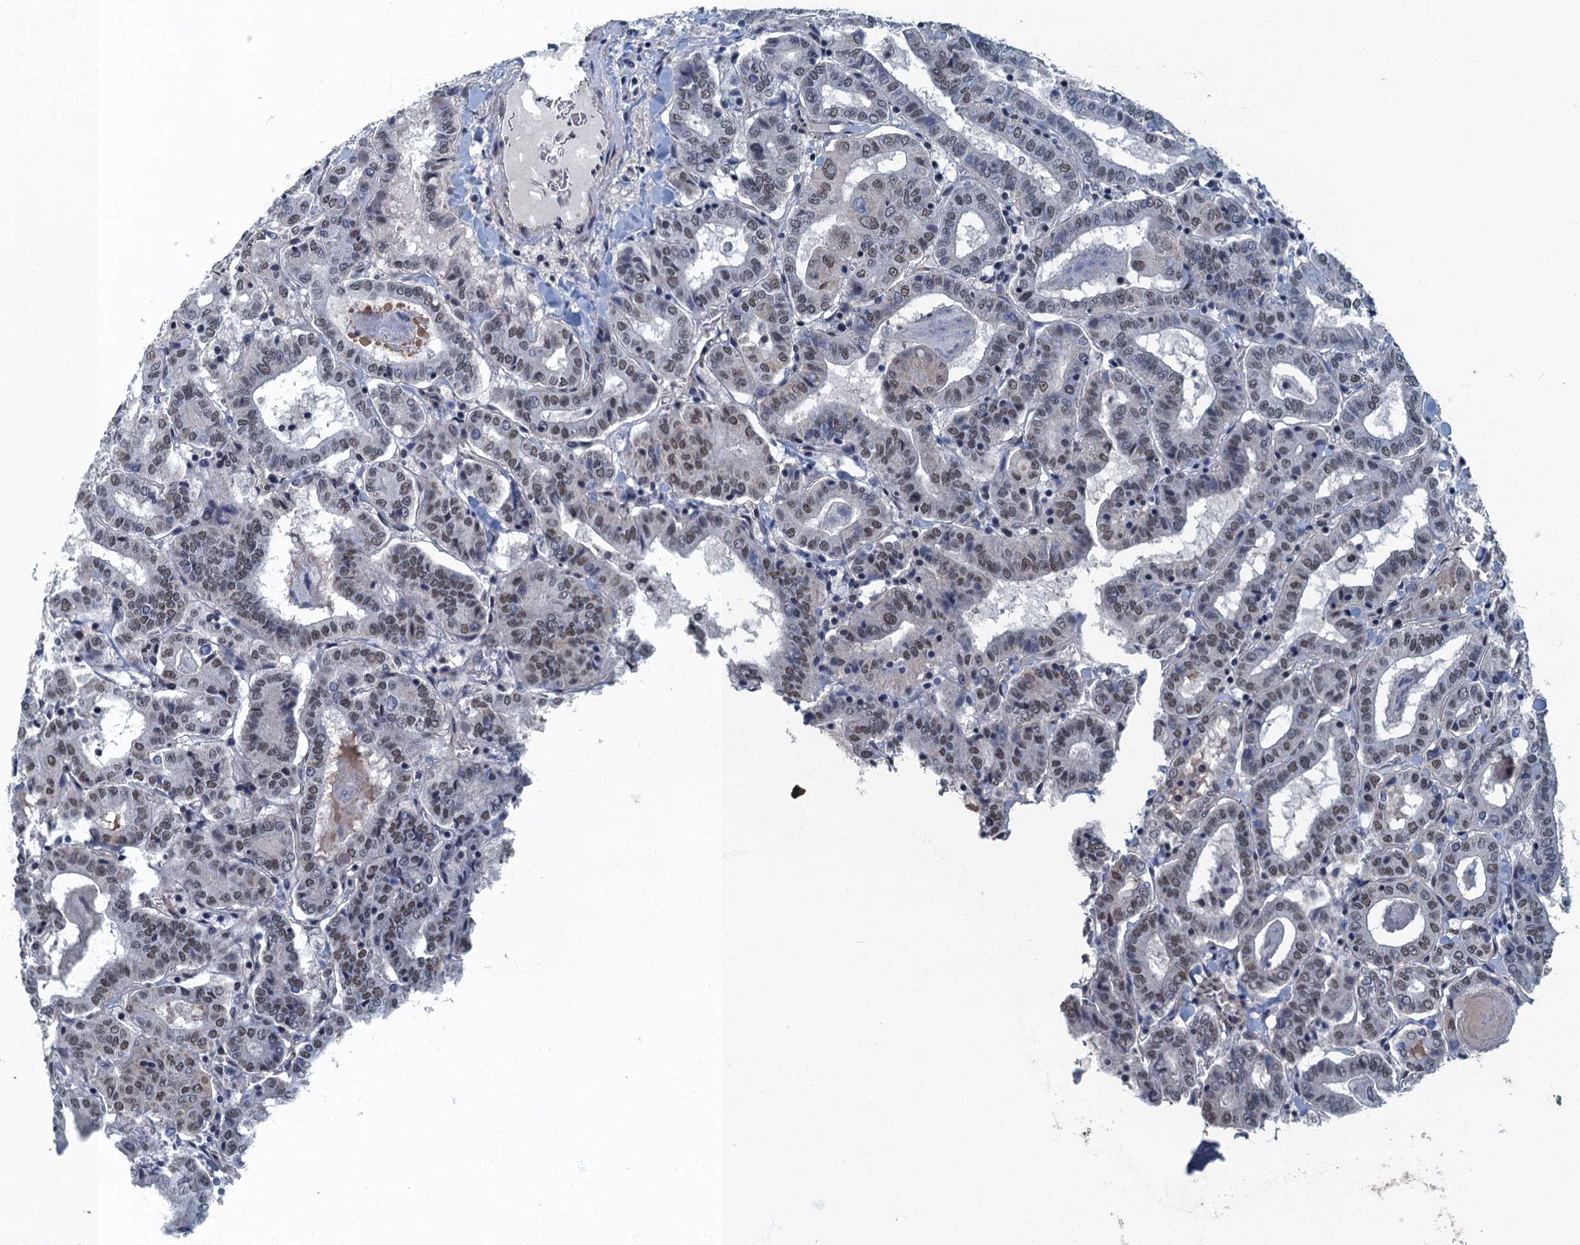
{"staining": {"intensity": "weak", "quantity": "25%-75%", "location": "nuclear"}, "tissue": "thyroid cancer", "cell_type": "Tumor cells", "image_type": "cancer", "snomed": [{"axis": "morphology", "description": "Papillary adenocarcinoma, NOS"}, {"axis": "topography", "description": "Thyroid gland"}], "caption": "DAB (3,3'-diaminobenzidine) immunohistochemical staining of human papillary adenocarcinoma (thyroid) shows weak nuclear protein staining in approximately 25%-75% of tumor cells. (Stains: DAB (3,3'-diaminobenzidine) in brown, nuclei in blue, Microscopy: brightfield microscopy at high magnification).", "gene": "GADL1", "patient": {"sex": "female", "age": 72}}